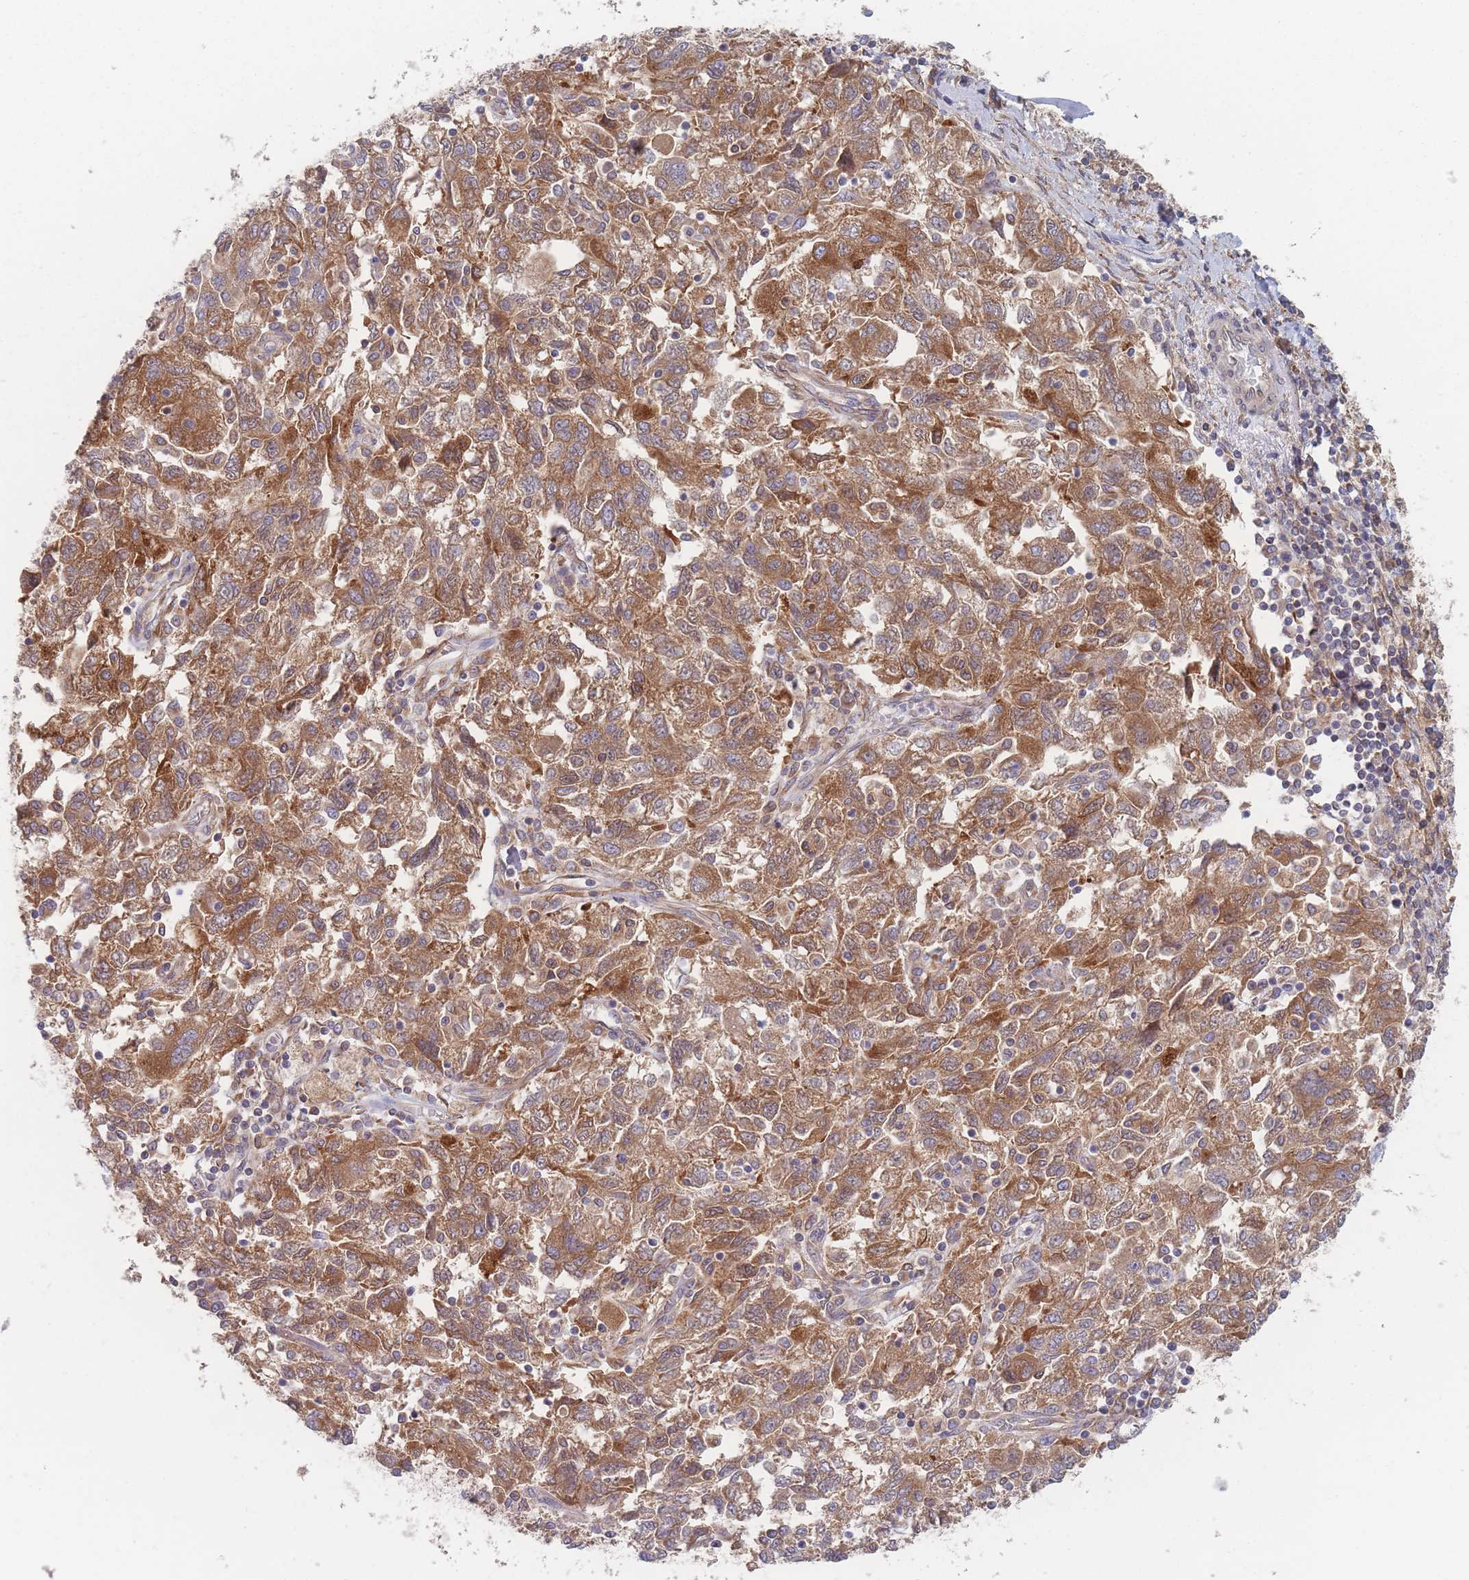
{"staining": {"intensity": "moderate", "quantity": ">75%", "location": "cytoplasmic/membranous"}, "tissue": "ovarian cancer", "cell_type": "Tumor cells", "image_type": "cancer", "snomed": [{"axis": "morphology", "description": "Carcinoma, NOS"}, {"axis": "morphology", "description": "Cystadenocarcinoma, serous, NOS"}, {"axis": "topography", "description": "Ovary"}], "caption": "This is a photomicrograph of immunohistochemistry (IHC) staining of serous cystadenocarcinoma (ovarian), which shows moderate staining in the cytoplasmic/membranous of tumor cells.", "gene": "KDSR", "patient": {"sex": "female", "age": 69}}